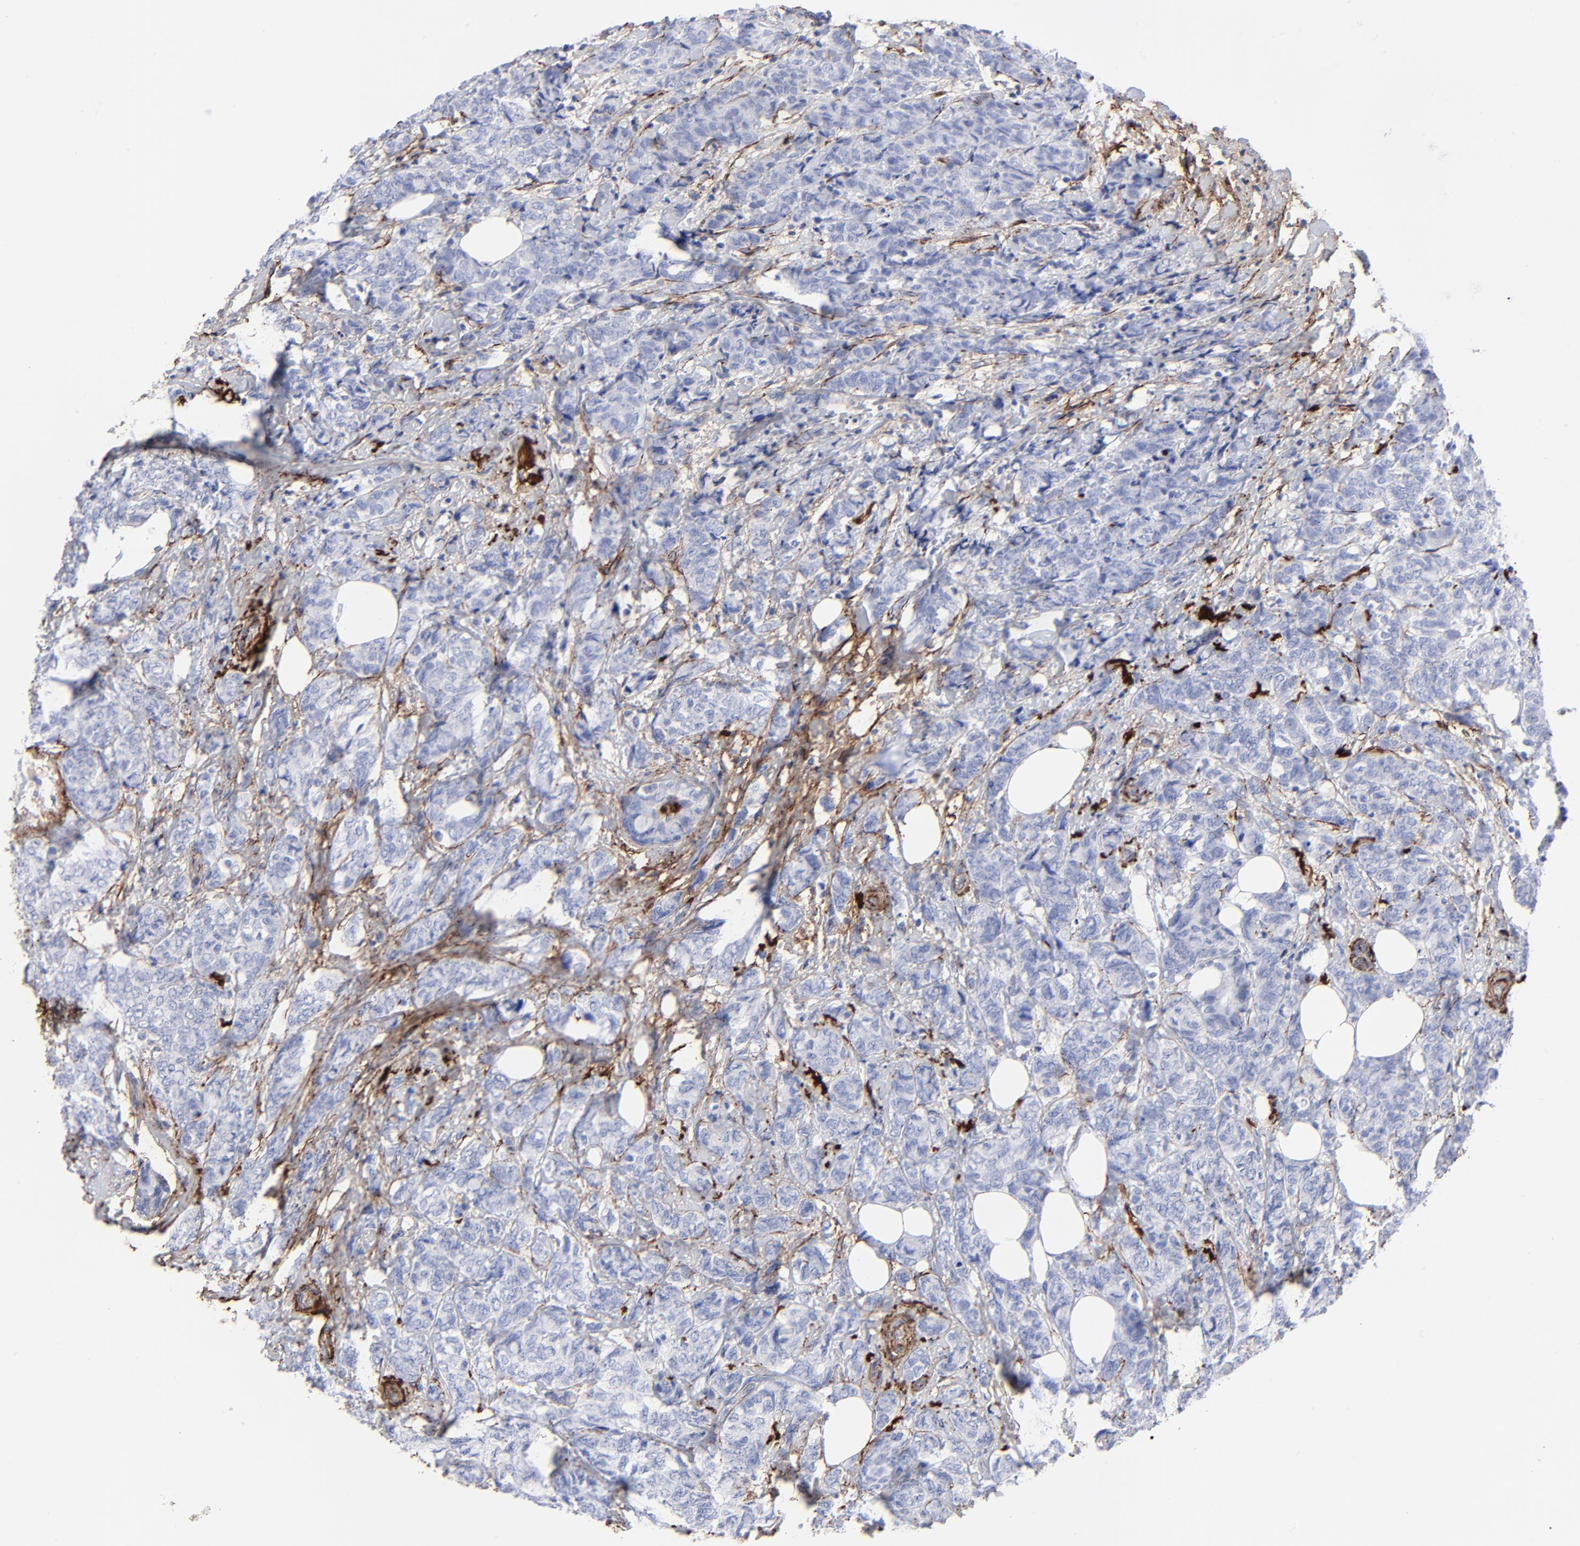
{"staining": {"intensity": "negative", "quantity": "none", "location": "none"}, "tissue": "breast cancer", "cell_type": "Tumor cells", "image_type": "cancer", "snomed": [{"axis": "morphology", "description": "Lobular carcinoma"}, {"axis": "topography", "description": "Breast"}], "caption": "Image shows no significant protein positivity in tumor cells of breast cancer (lobular carcinoma).", "gene": "FBLN2", "patient": {"sex": "female", "age": 60}}